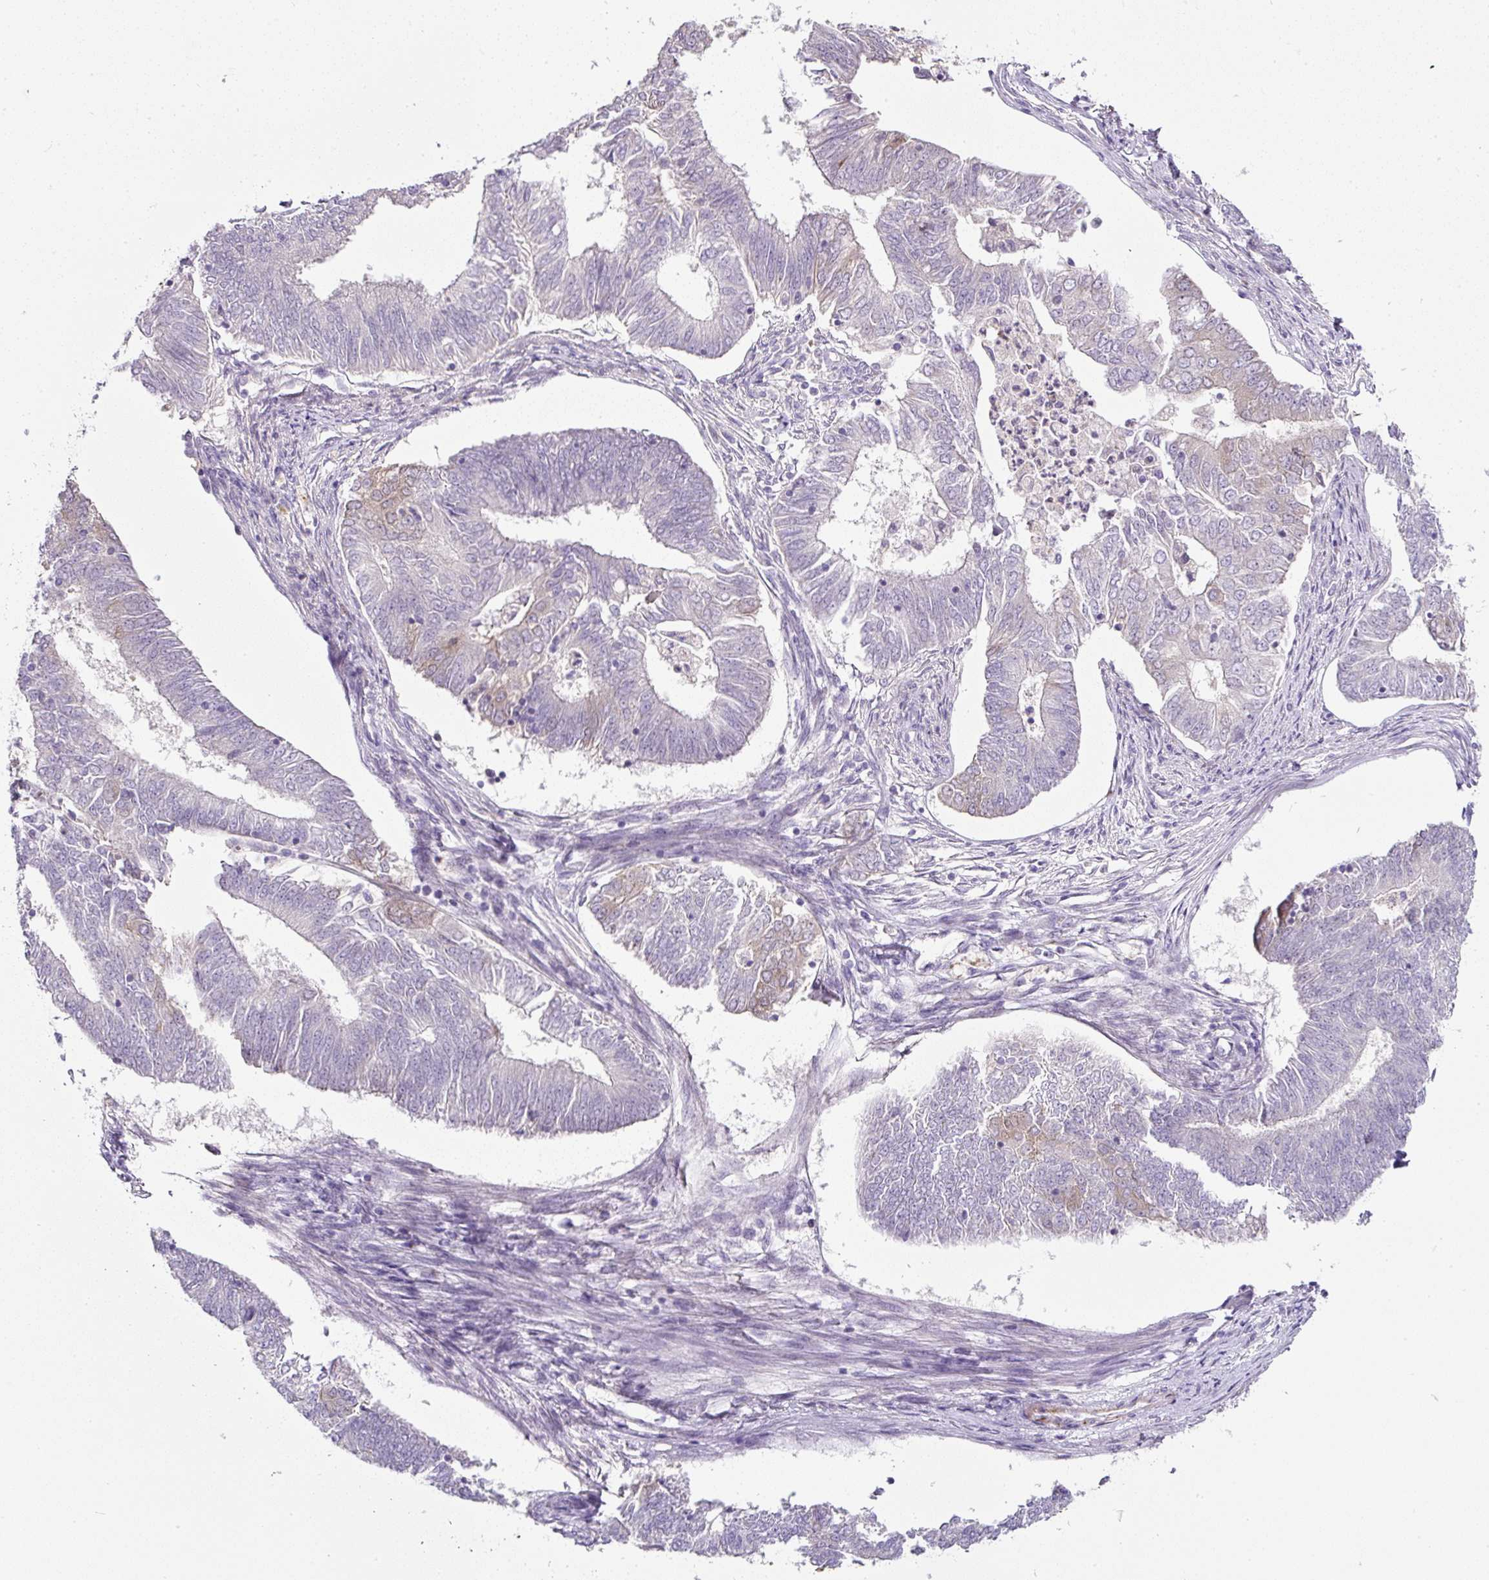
{"staining": {"intensity": "negative", "quantity": "none", "location": "none"}, "tissue": "endometrial cancer", "cell_type": "Tumor cells", "image_type": "cancer", "snomed": [{"axis": "morphology", "description": "Adenocarcinoma, NOS"}, {"axis": "topography", "description": "Endometrium"}], "caption": "High power microscopy image of an immunohistochemistry photomicrograph of endometrial adenocarcinoma, revealing no significant positivity in tumor cells. (DAB immunohistochemistry (IHC) visualized using brightfield microscopy, high magnification).", "gene": "HPS4", "patient": {"sex": "female", "age": 62}}